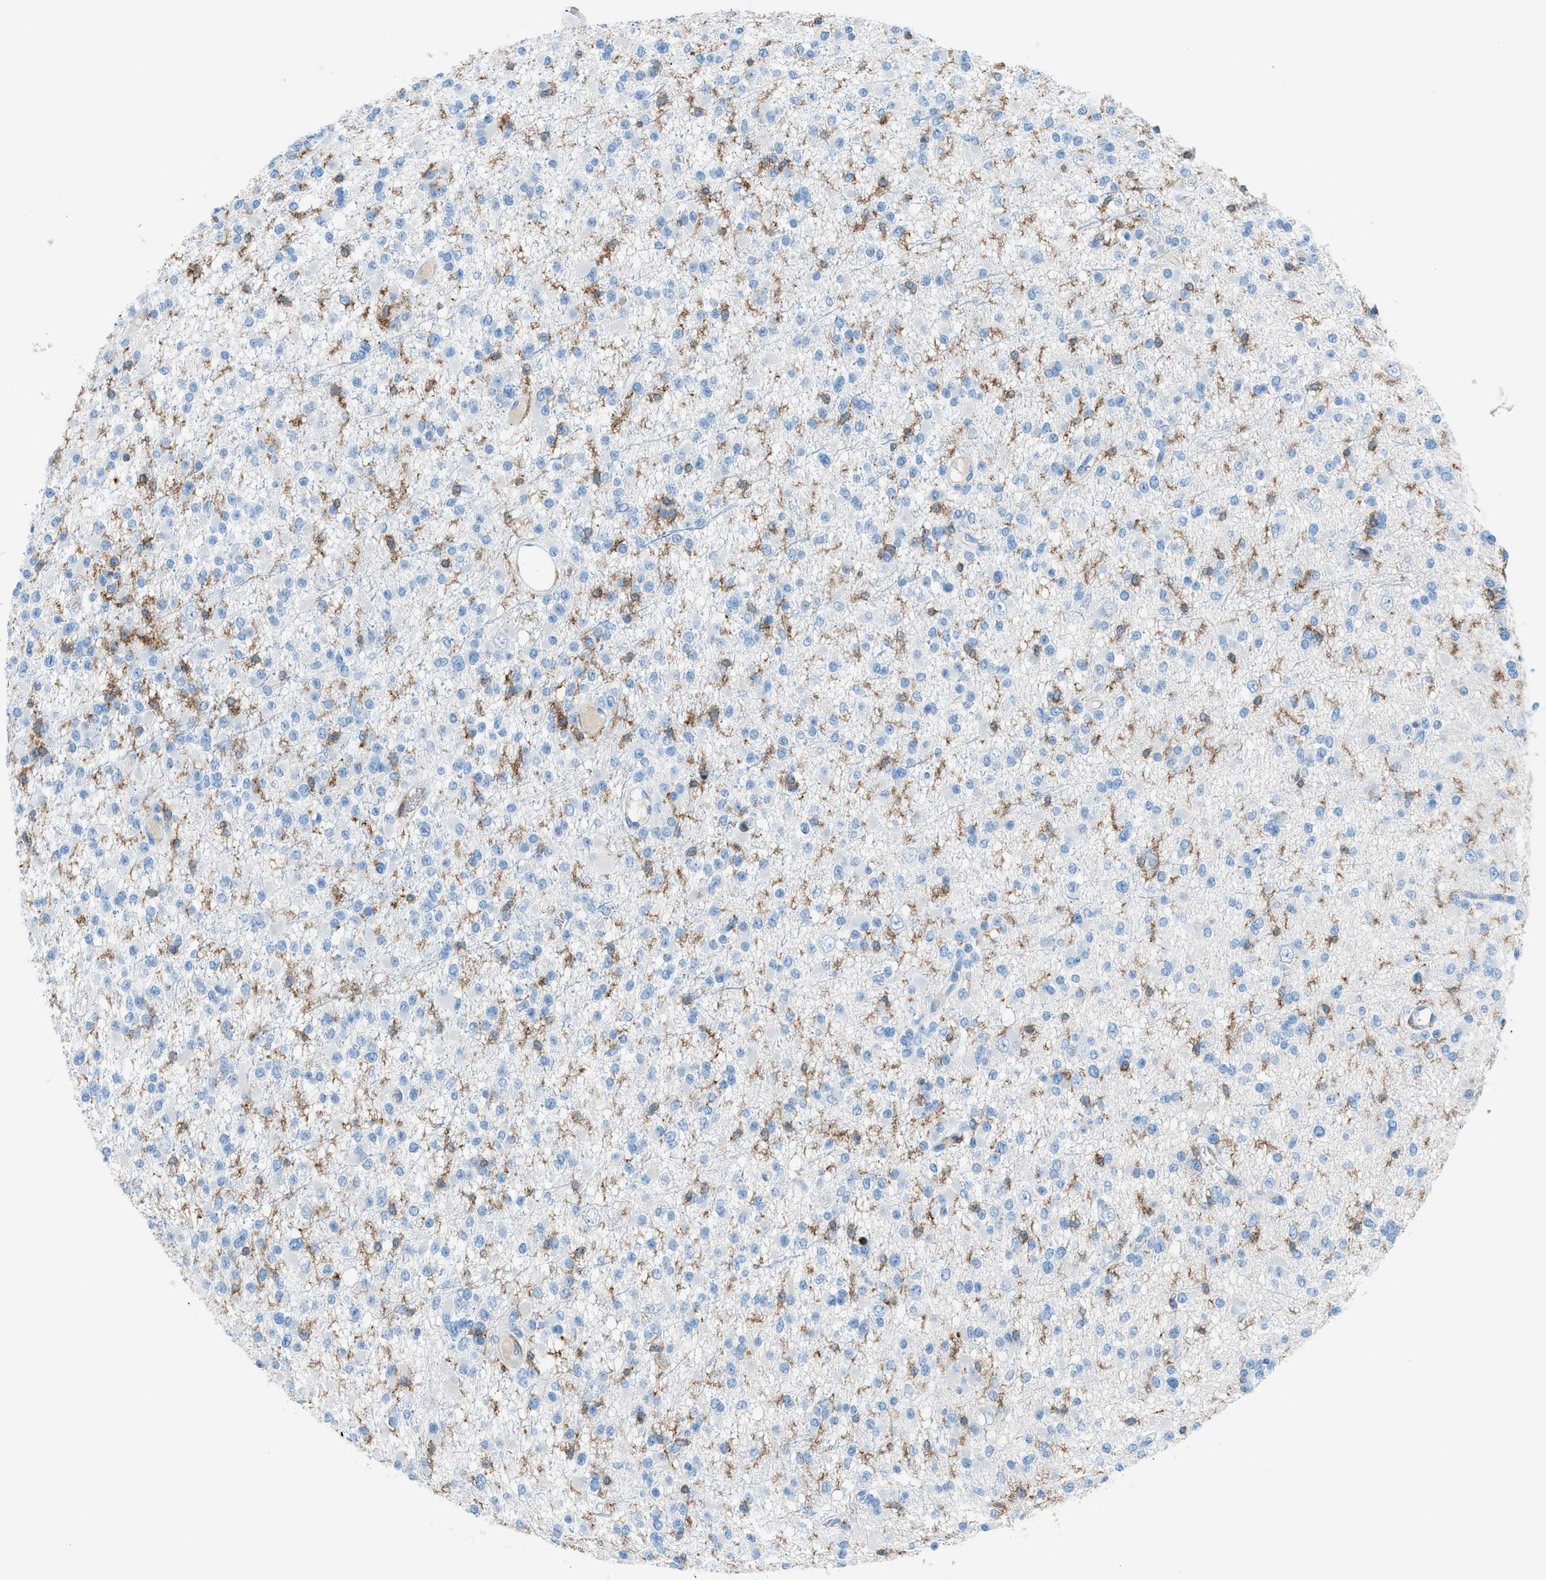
{"staining": {"intensity": "moderate", "quantity": "<25%", "location": "cytoplasmic/membranous"}, "tissue": "glioma", "cell_type": "Tumor cells", "image_type": "cancer", "snomed": [{"axis": "morphology", "description": "Glioma, malignant, Low grade"}, {"axis": "topography", "description": "Brain"}], "caption": "The immunohistochemical stain highlights moderate cytoplasmic/membranous positivity in tumor cells of glioma tissue. The protein of interest is stained brown, and the nuclei are stained in blue (DAB IHC with brightfield microscopy, high magnification).", "gene": "ITGB2", "patient": {"sex": "female", "age": 22}}